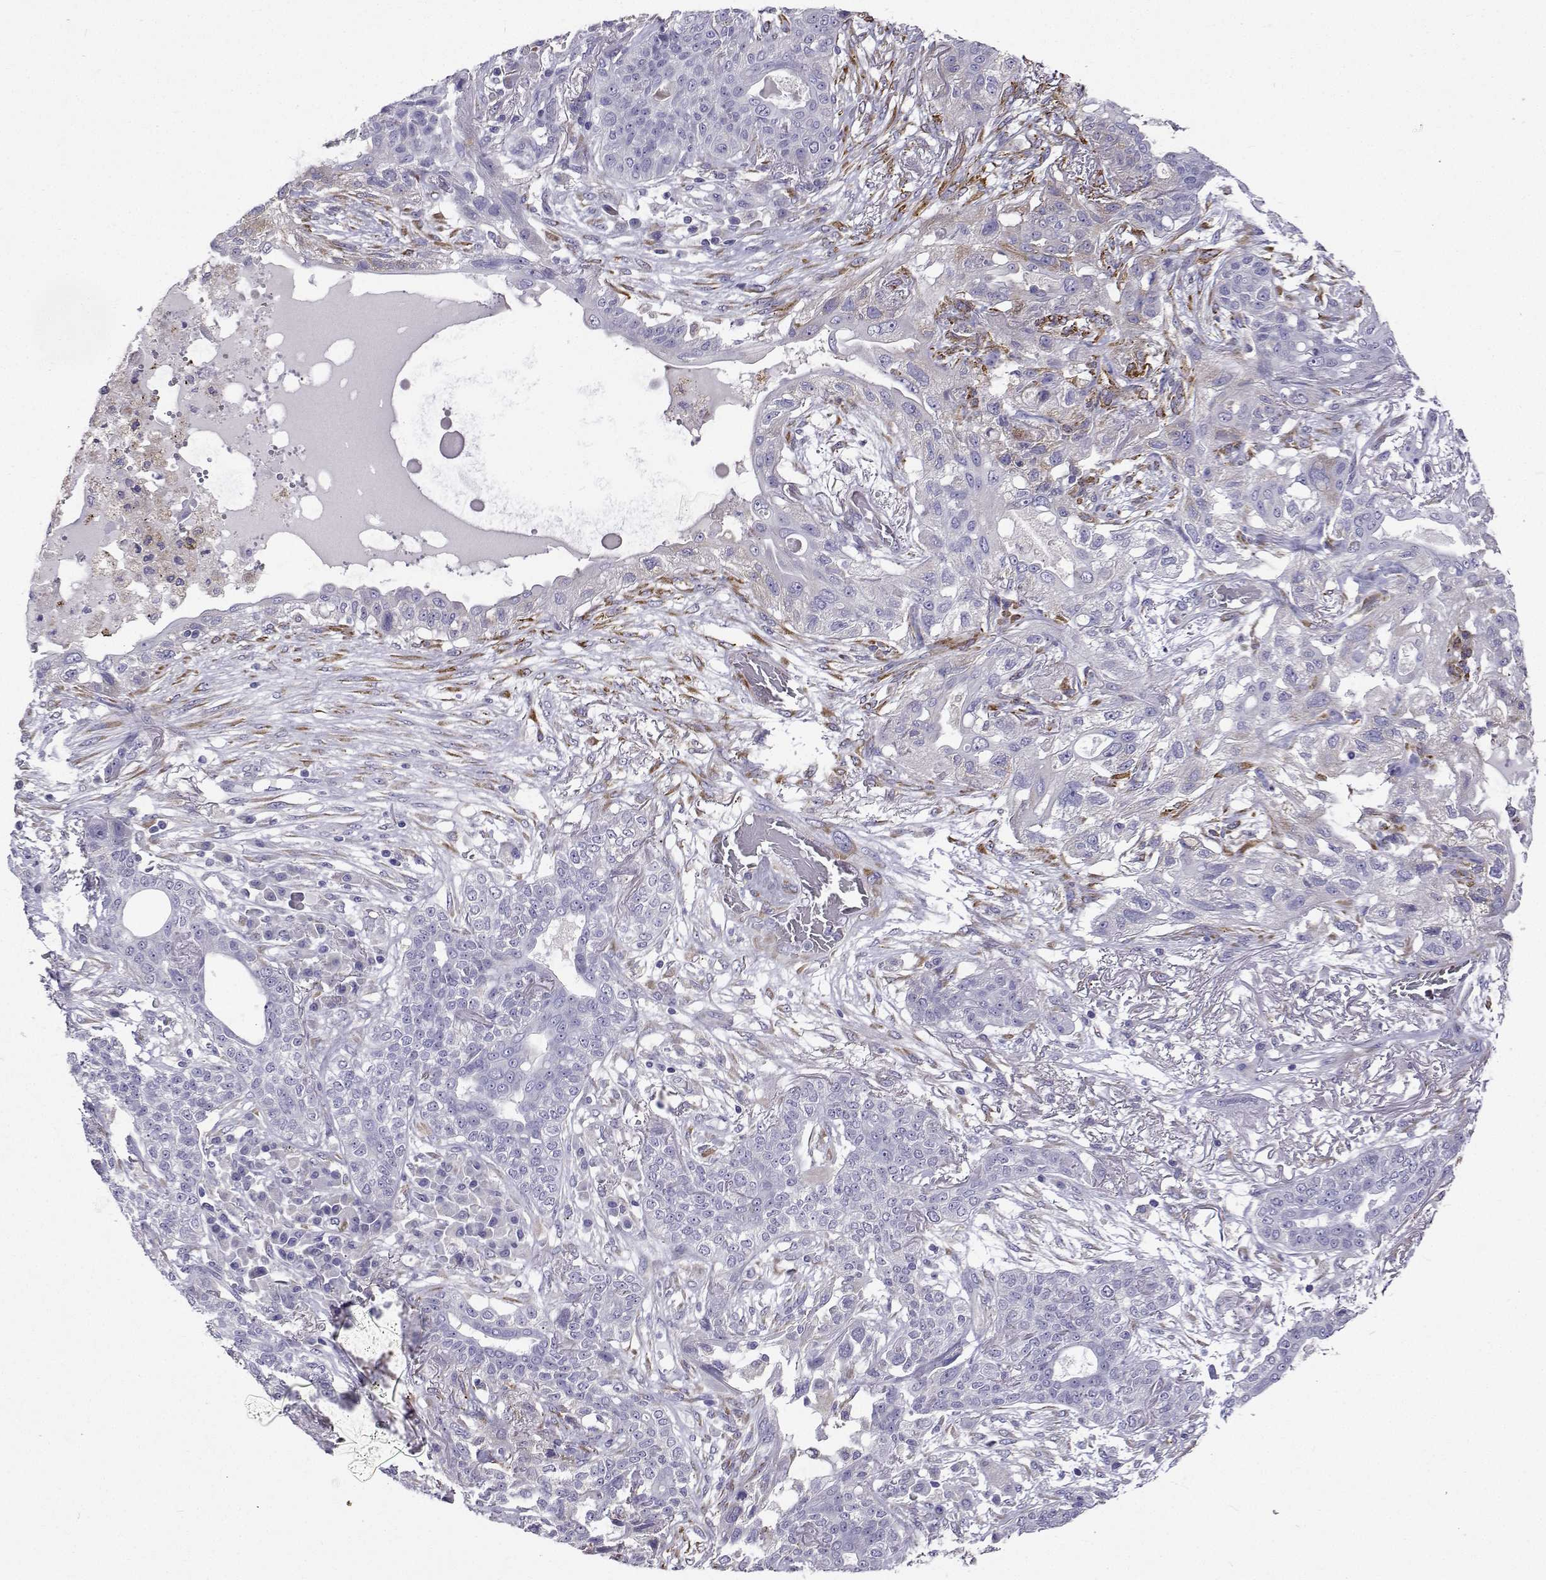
{"staining": {"intensity": "negative", "quantity": "none", "location": "none"}, "tissue": "lung cancer", "cell_type": "Tumor cells", "image_type": "cancer", "snomed": [{"axis": "morphology", "description": "Squamous cell carcinoma, NOS"}, {"axis": "topography", "description": "Lung"}], "caption": "This histopathology image is of squamous cell carcinoma (lung) stained with immunohistochemistry to label a protein in brown with the nuclei are counter-stained blue. There is no positivity in tumor cells.", "gene": "LHFPL7", "patient": {"sex": "female", "age": 70}}